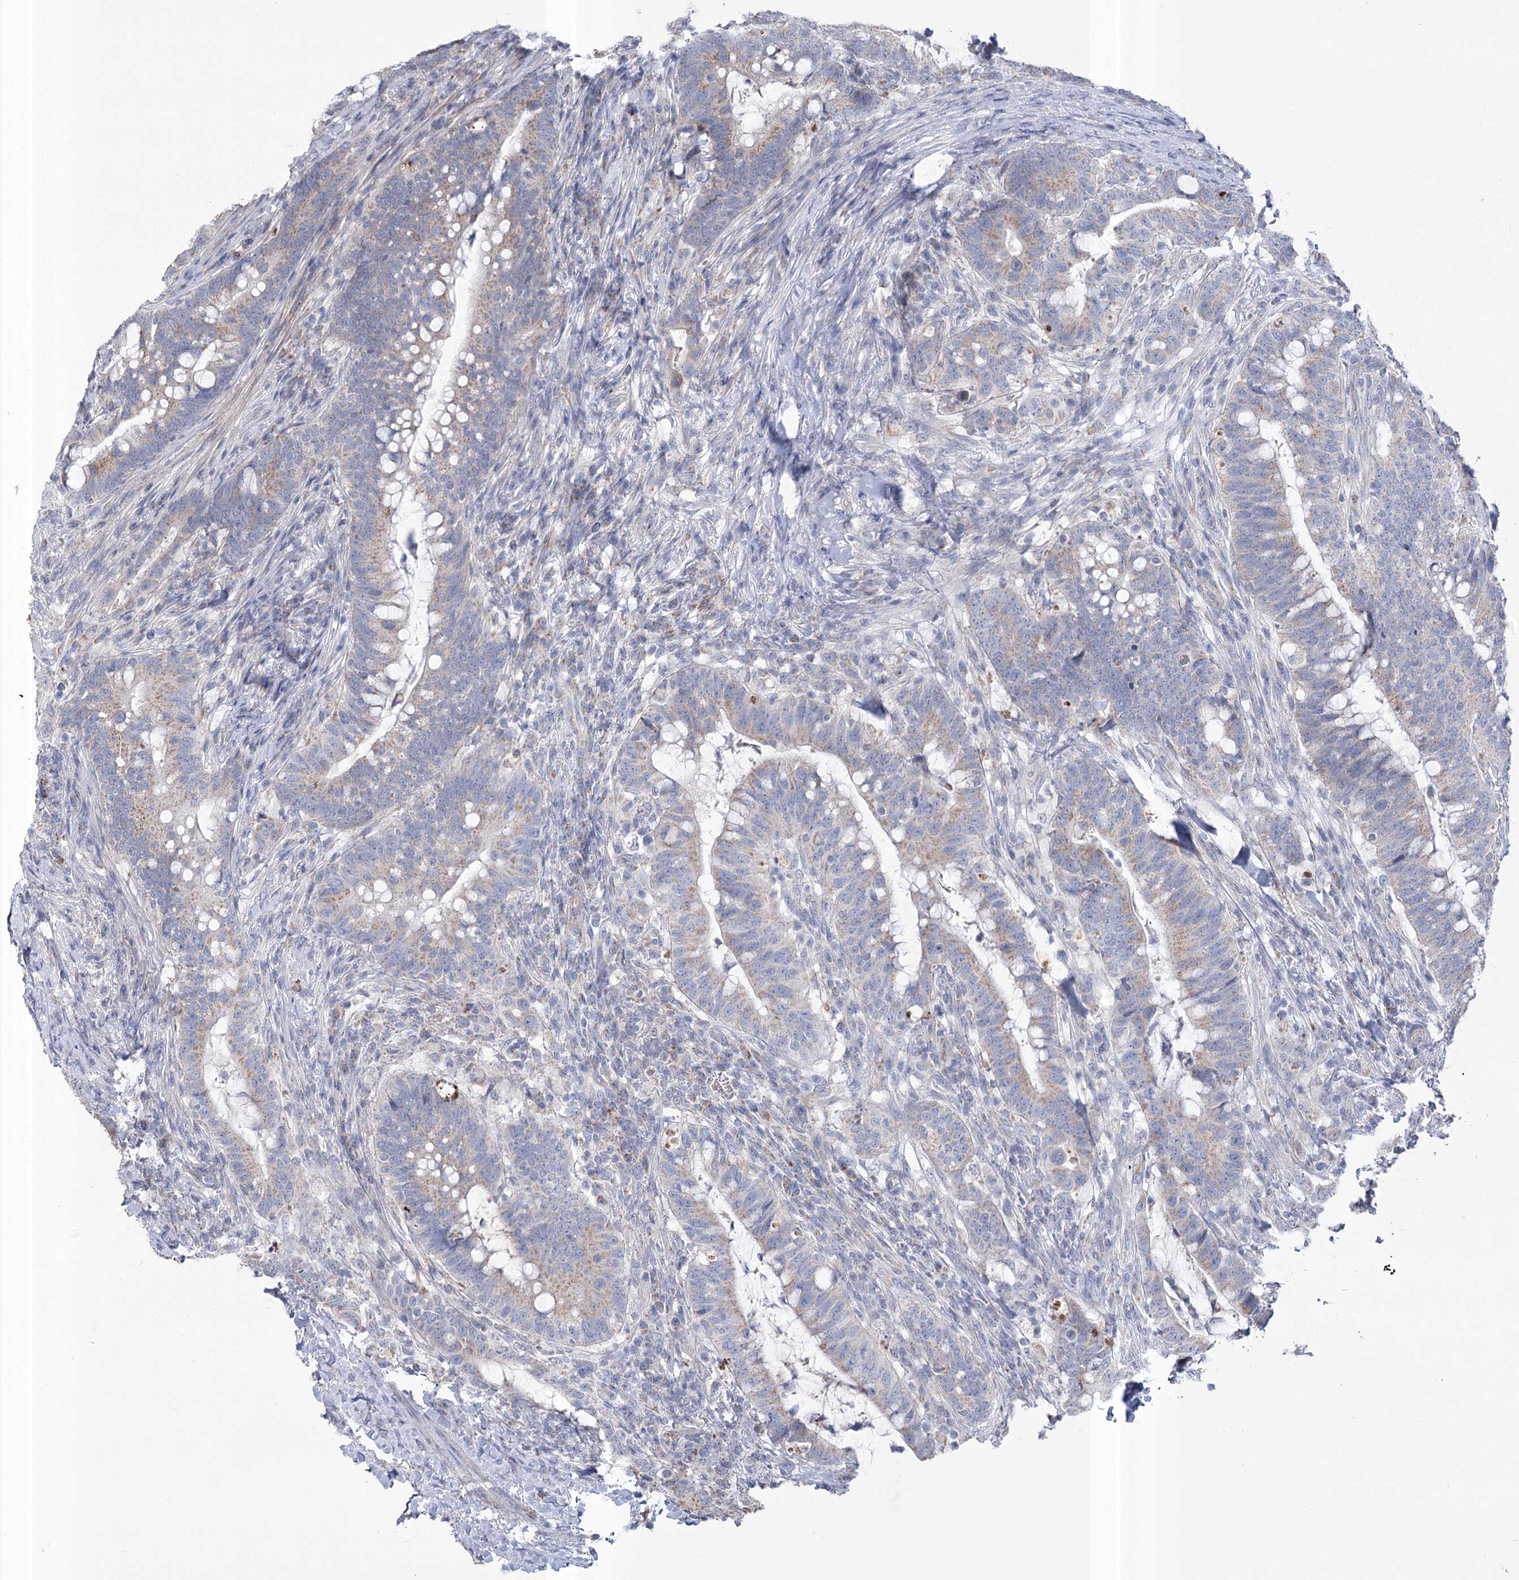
{"staining": {"intensity": "weak", "quantity": "25%-75%", "location": "cytoplasmic/membranous"}, "tissue": "colorectal cancer", "cell_type": "Tumor cells", "image_type": "cancer", "snomed": [{"axis": "morphology", "description": "Adenocarcinoma, NOS"}, {"axis": "topography", "description": "Colon"}], "caption": "A brown stain shows weak cytoplasmic/membranous staining of a protein in adenocarcinoma (colorectal) tumor cells. (Stains: DAB (3,3'-diaminobenzidine) in brown, nuclei in blue, Microscopy: brightfield microscopy at high magnification).", "gene": "PDHB", "patient": {"sex": "female", "age": 66}}